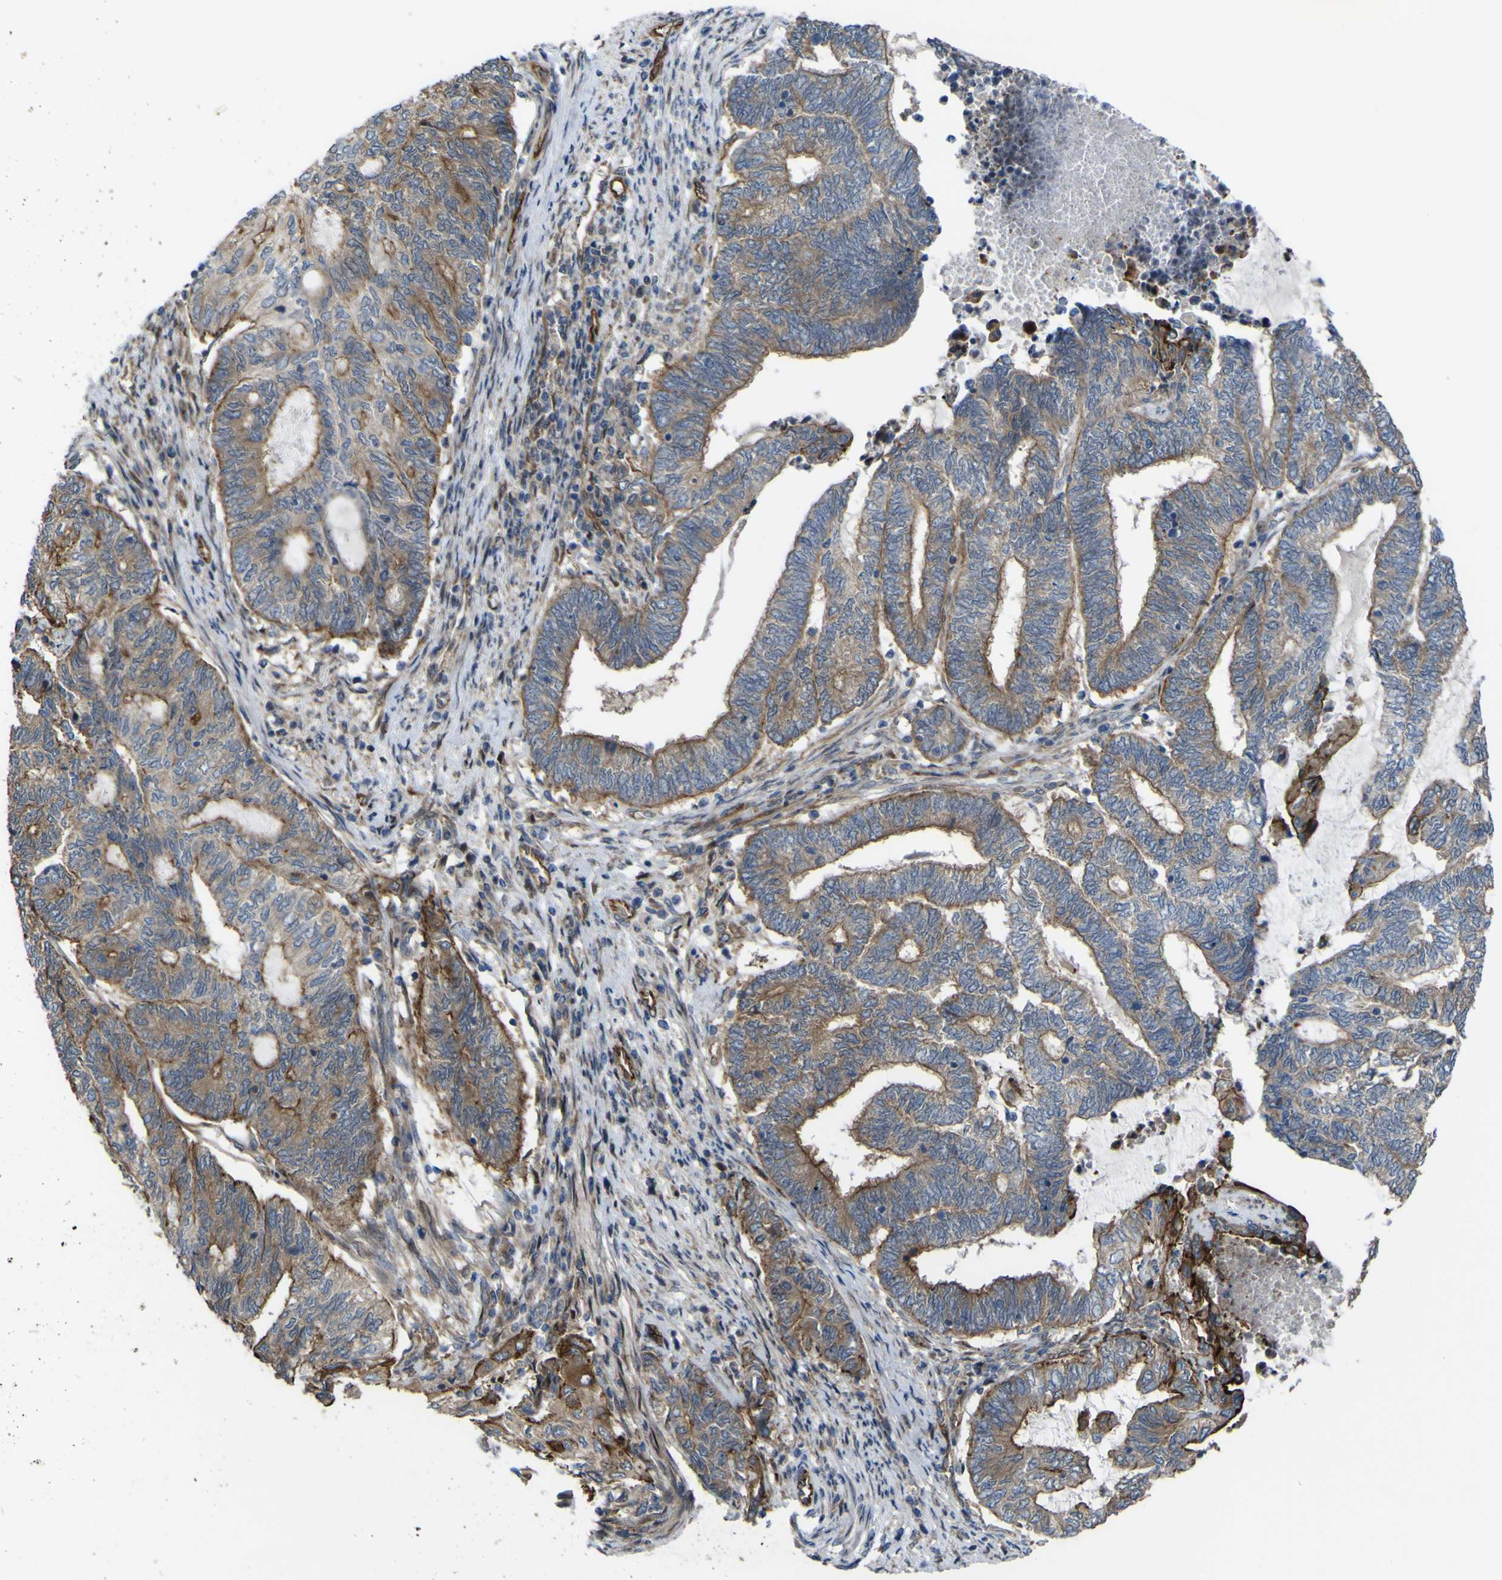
{"staining": {"intensity": "weak", "quantity": ">75%", "location": "cytoplasmic/membranous"}, "tissue": "endometrial cancer", "cell_type": "Tumor cells", "image_type": "cancer", "snomed": [{"axis": "morphology", "description": "Adenocarcinoma, NOS"}, {"axis": "topography", "description": "Uterus"}, {"axis": "topography", "description": "Endometrium"}], "caption": "The photomicrograph displays immunohistochemical staining of endometrial cancer. There is weak cytoplasmic/membranous staining is present in about >75% of tumor cells. Using DAB (brown) and hematoxylin (blue) stains, captured at high magnification using brightfield microscopy.", "gene": "FBXO30", "patient": {"sex": "female", "age": 70}}